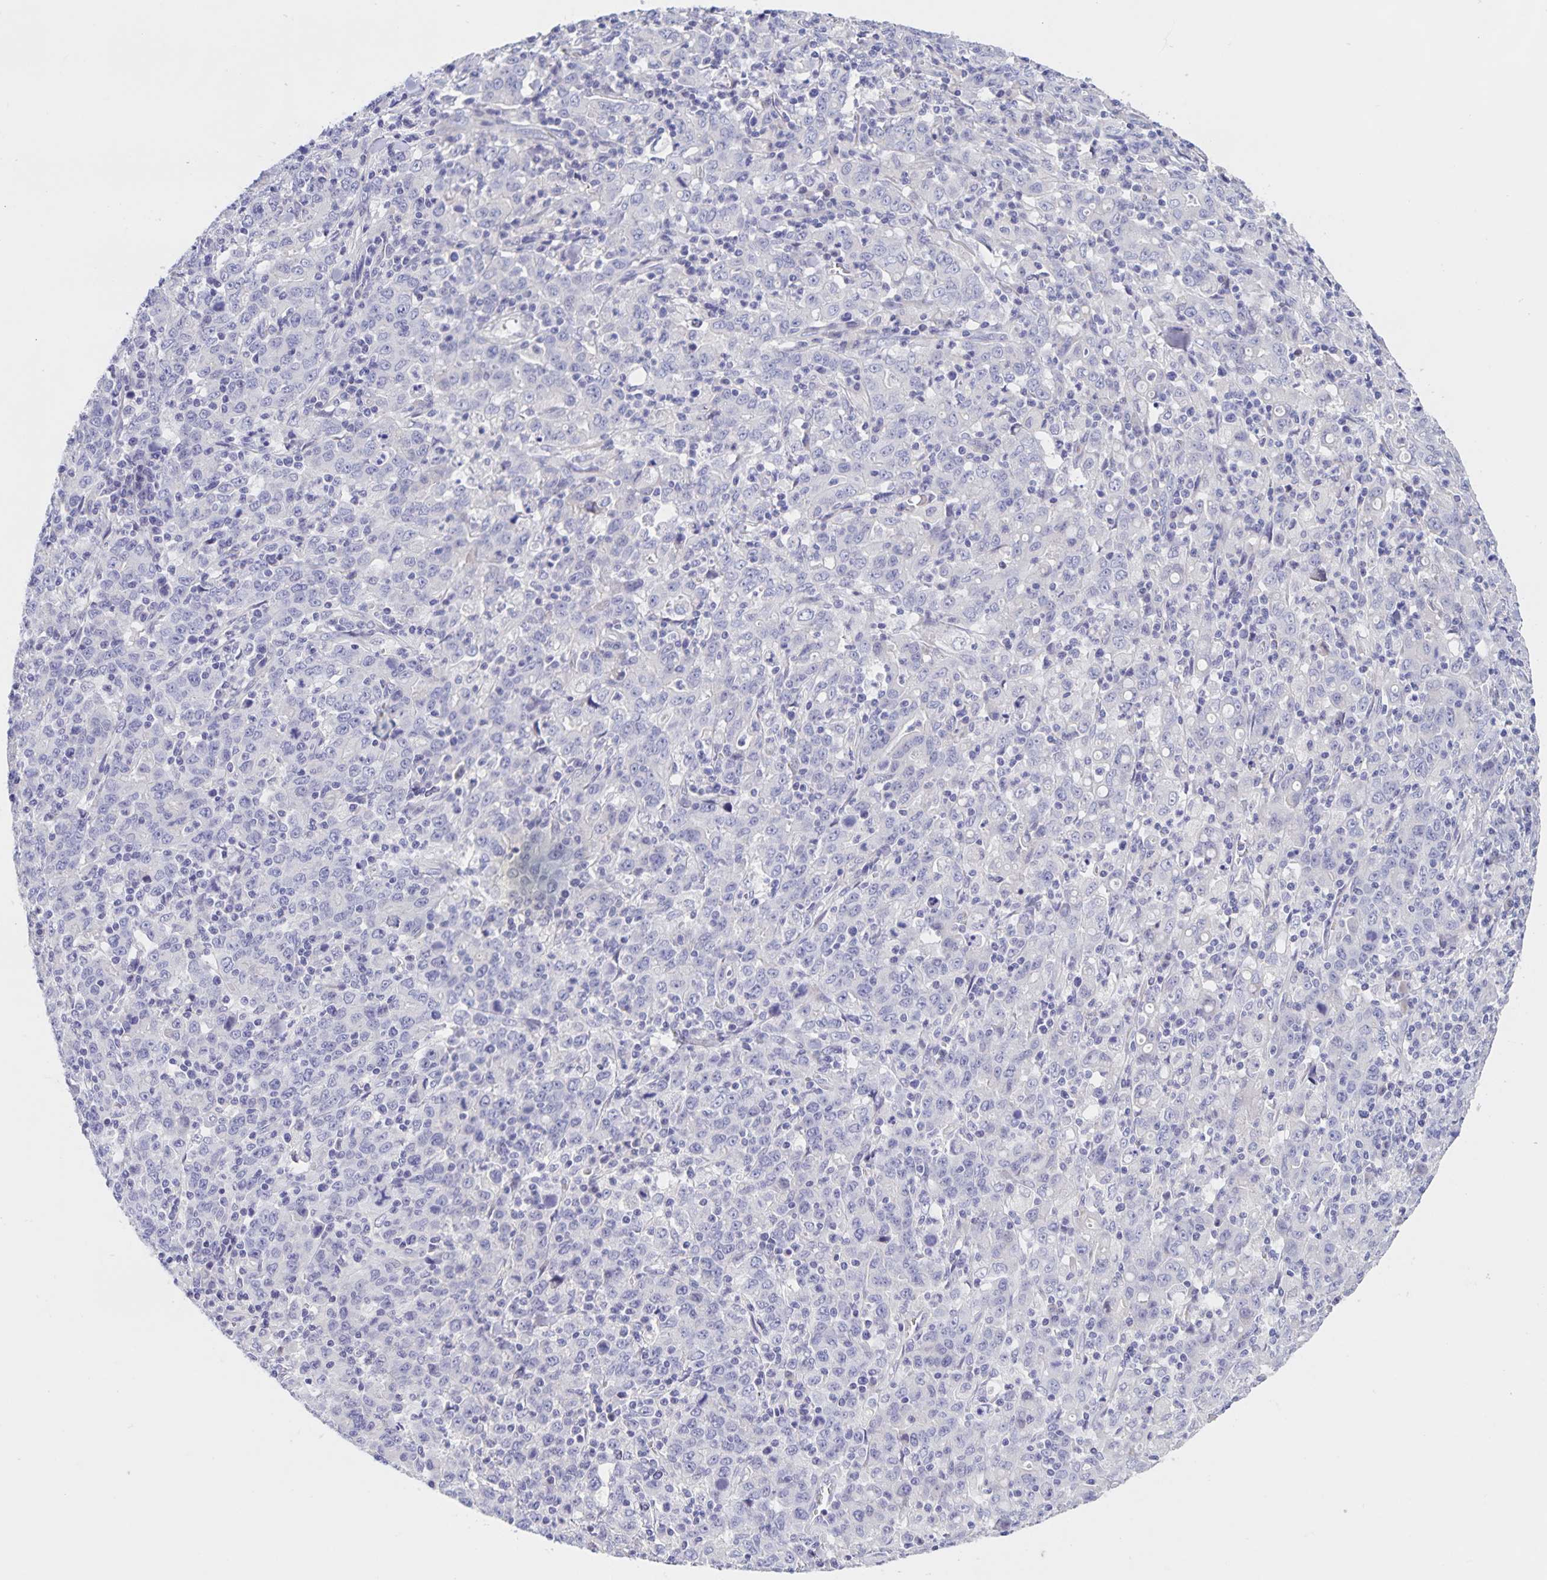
{"staining": {"intensity": "negative", "quantity": "none", "location": "none"}, "tissue": "stomach cancer", "cell_type": "Tumor cells", "image_type": "cancer", "snomed": [{"axis": "morphology", "description": "Adenocarcinoma, NOS"}, {"axis": "topography", "description": "Stomach, upper"}], "caption": "The IHC image has no significant positivity in tumor cells of adenocarcinoma (stomach) tissue.", "gene": "DMGDH", "patient": {"sex": "male", "age": 69}}